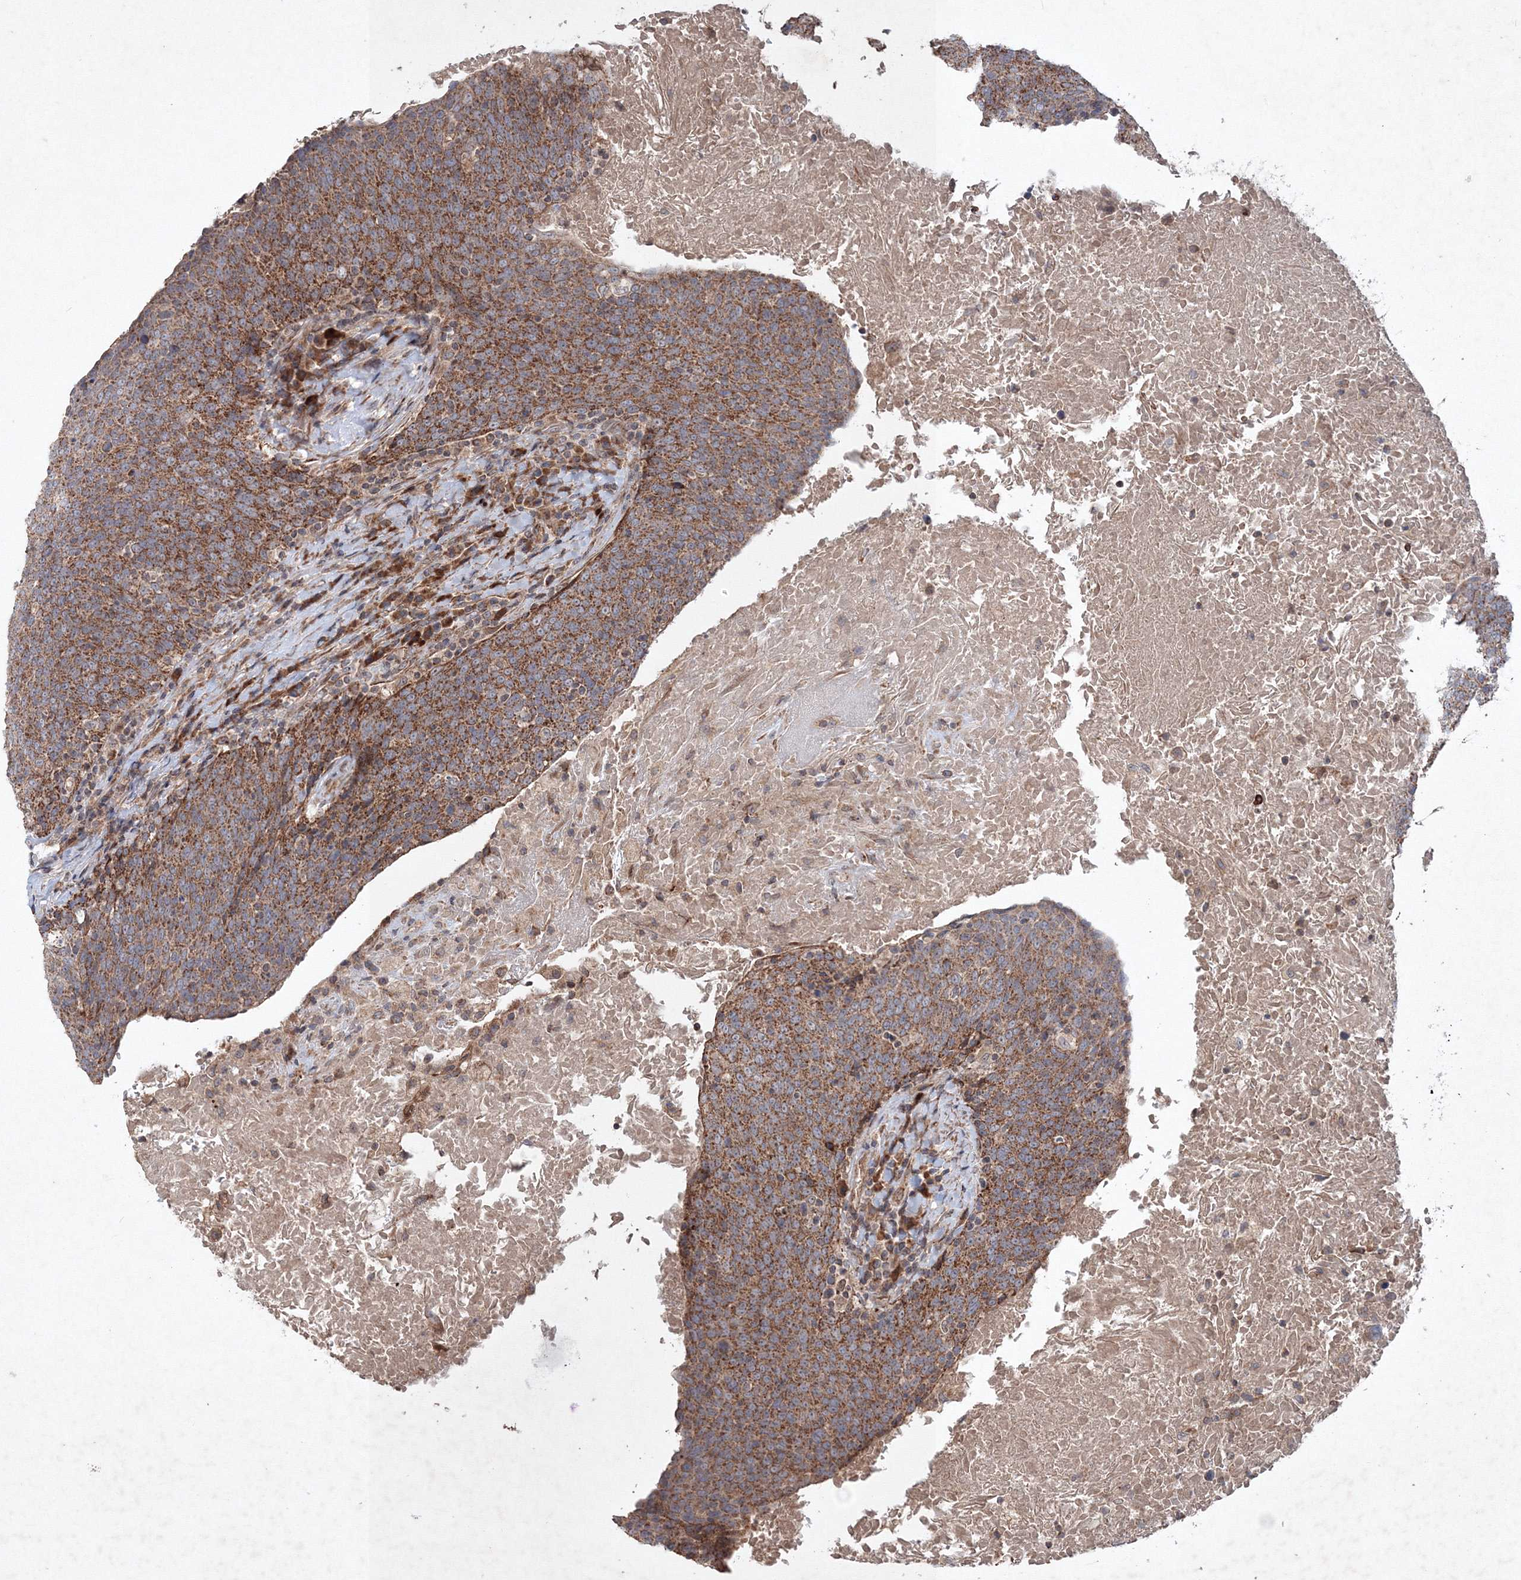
{"staining": {"intensity": "strong", "quantity": ">75%", "location": "cytoplasmic/membranous"}, "tissue": "head and neck cancer", "cell_type": "Tumor cells", "image_type": "cancer", "snomed": [{"axis": "morphology", "description": "Squamous cell carcinoma, NOS"}, {"axis": "morphology", "description": "Squamous cell carcinoma, metastatic, NOS"}, {"axis": "topography", "description": "Lymph node"}, {"axis": "topography", "description": "Head-Neck"}], "caption": "Immunohistochemical staining of head and neck cancer exhibits strong cytoplasmic/membranous protein expression in about >75% of tumor cells.", "gene": "NOA1", "patient": {"sex": "male", "age": 62}}